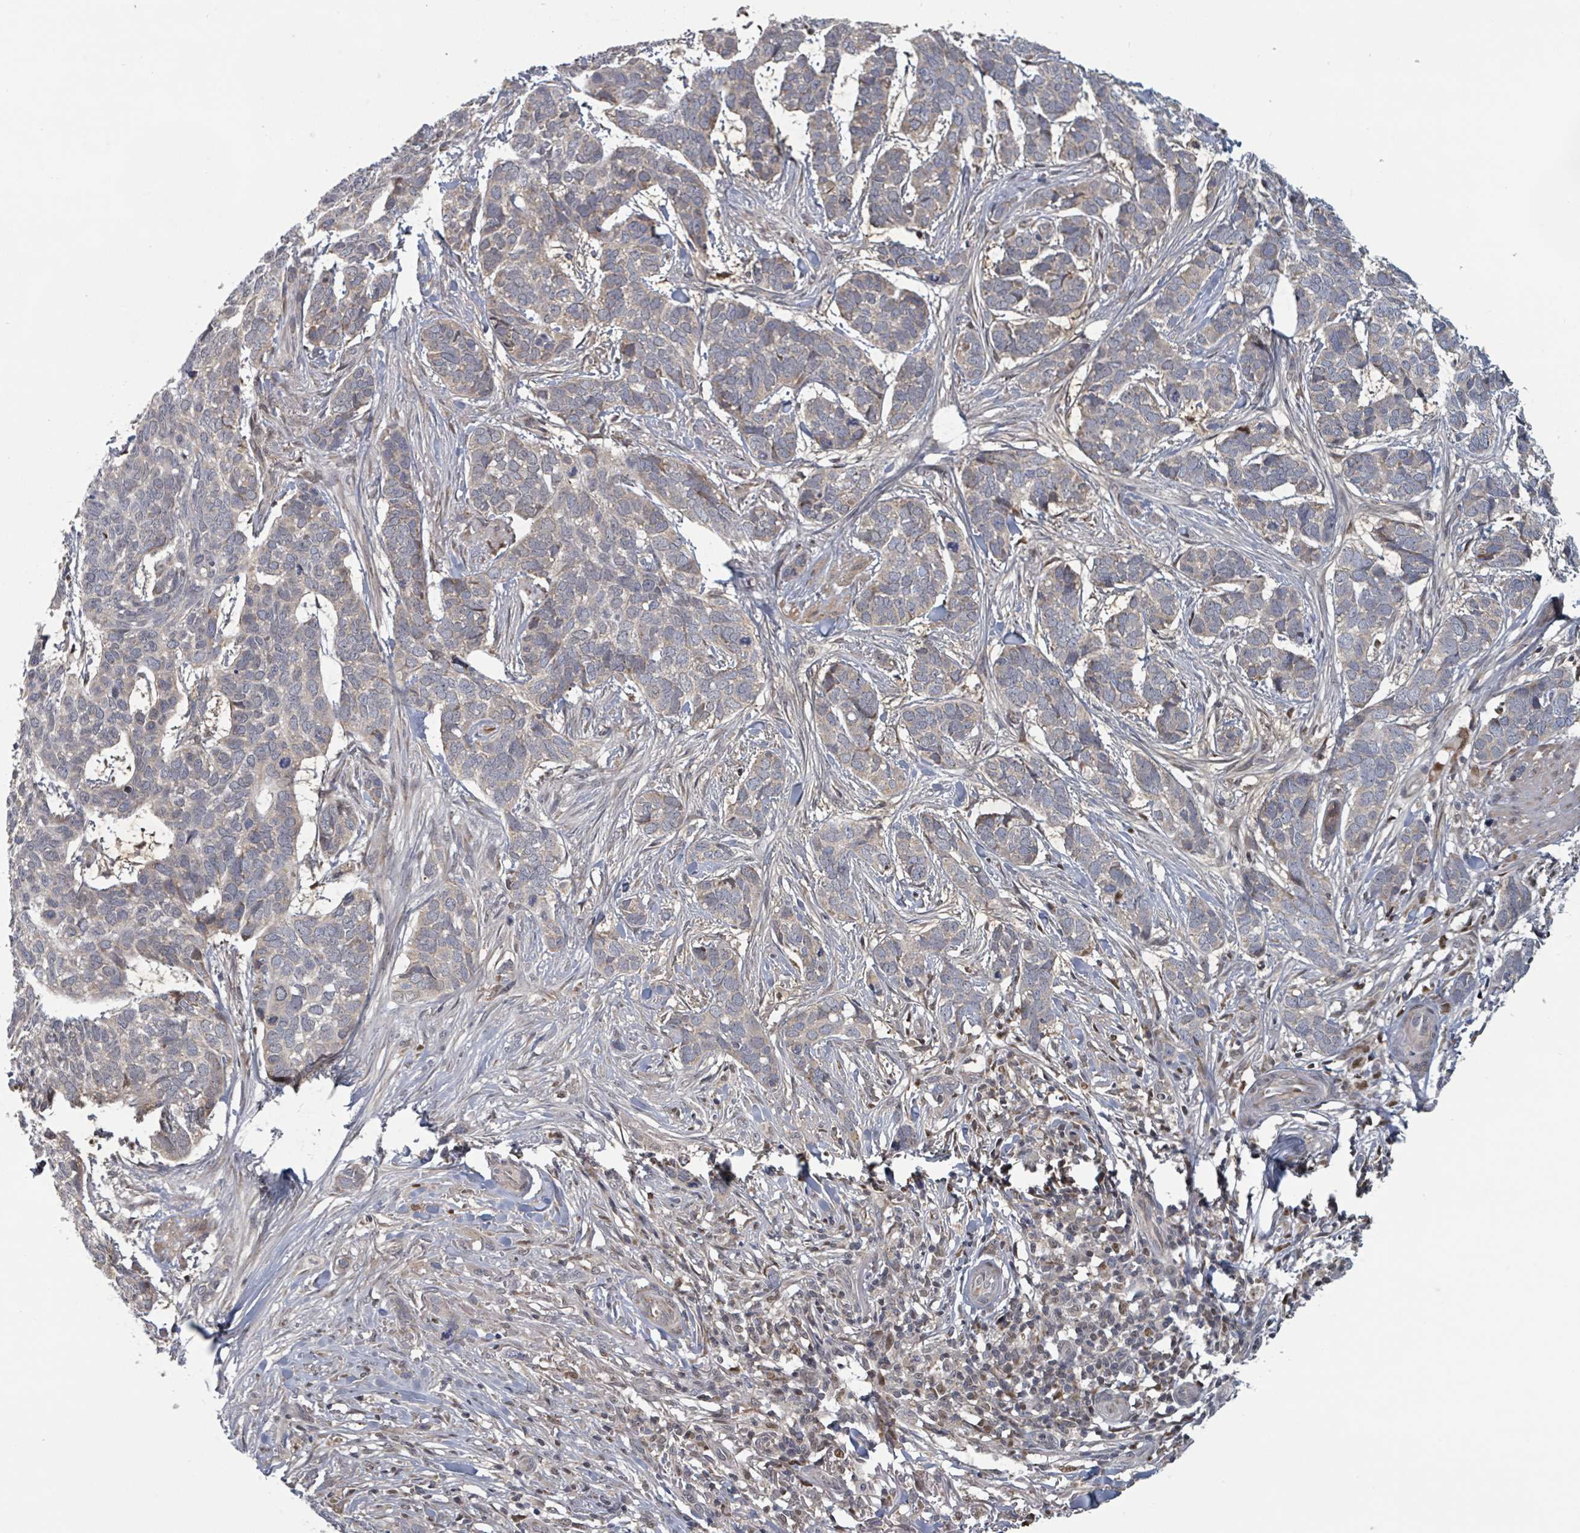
{"staining": {"intensity": "weak", "quantity": "25%-75%", "location": "cytoplasmic/membranous"}, "tissue": "skin cancer", "cell_type": "Tumor cells", "image_type": "cancer", "snomed": [{"axis": "morphology", "description": "Basal cell carcinoma"}, {"axis": "topography", "description": "Skin"}], "caption": "This micrograph reveals immunohistochemistry staining of human skin cancer (basal cell carcinoma), with low weak cytoplasmic/membranous staining in approximately 25%-75% of tumor cells.", "gene": "HIVEP1", "patient": {"sex": "male", "age": 86}}